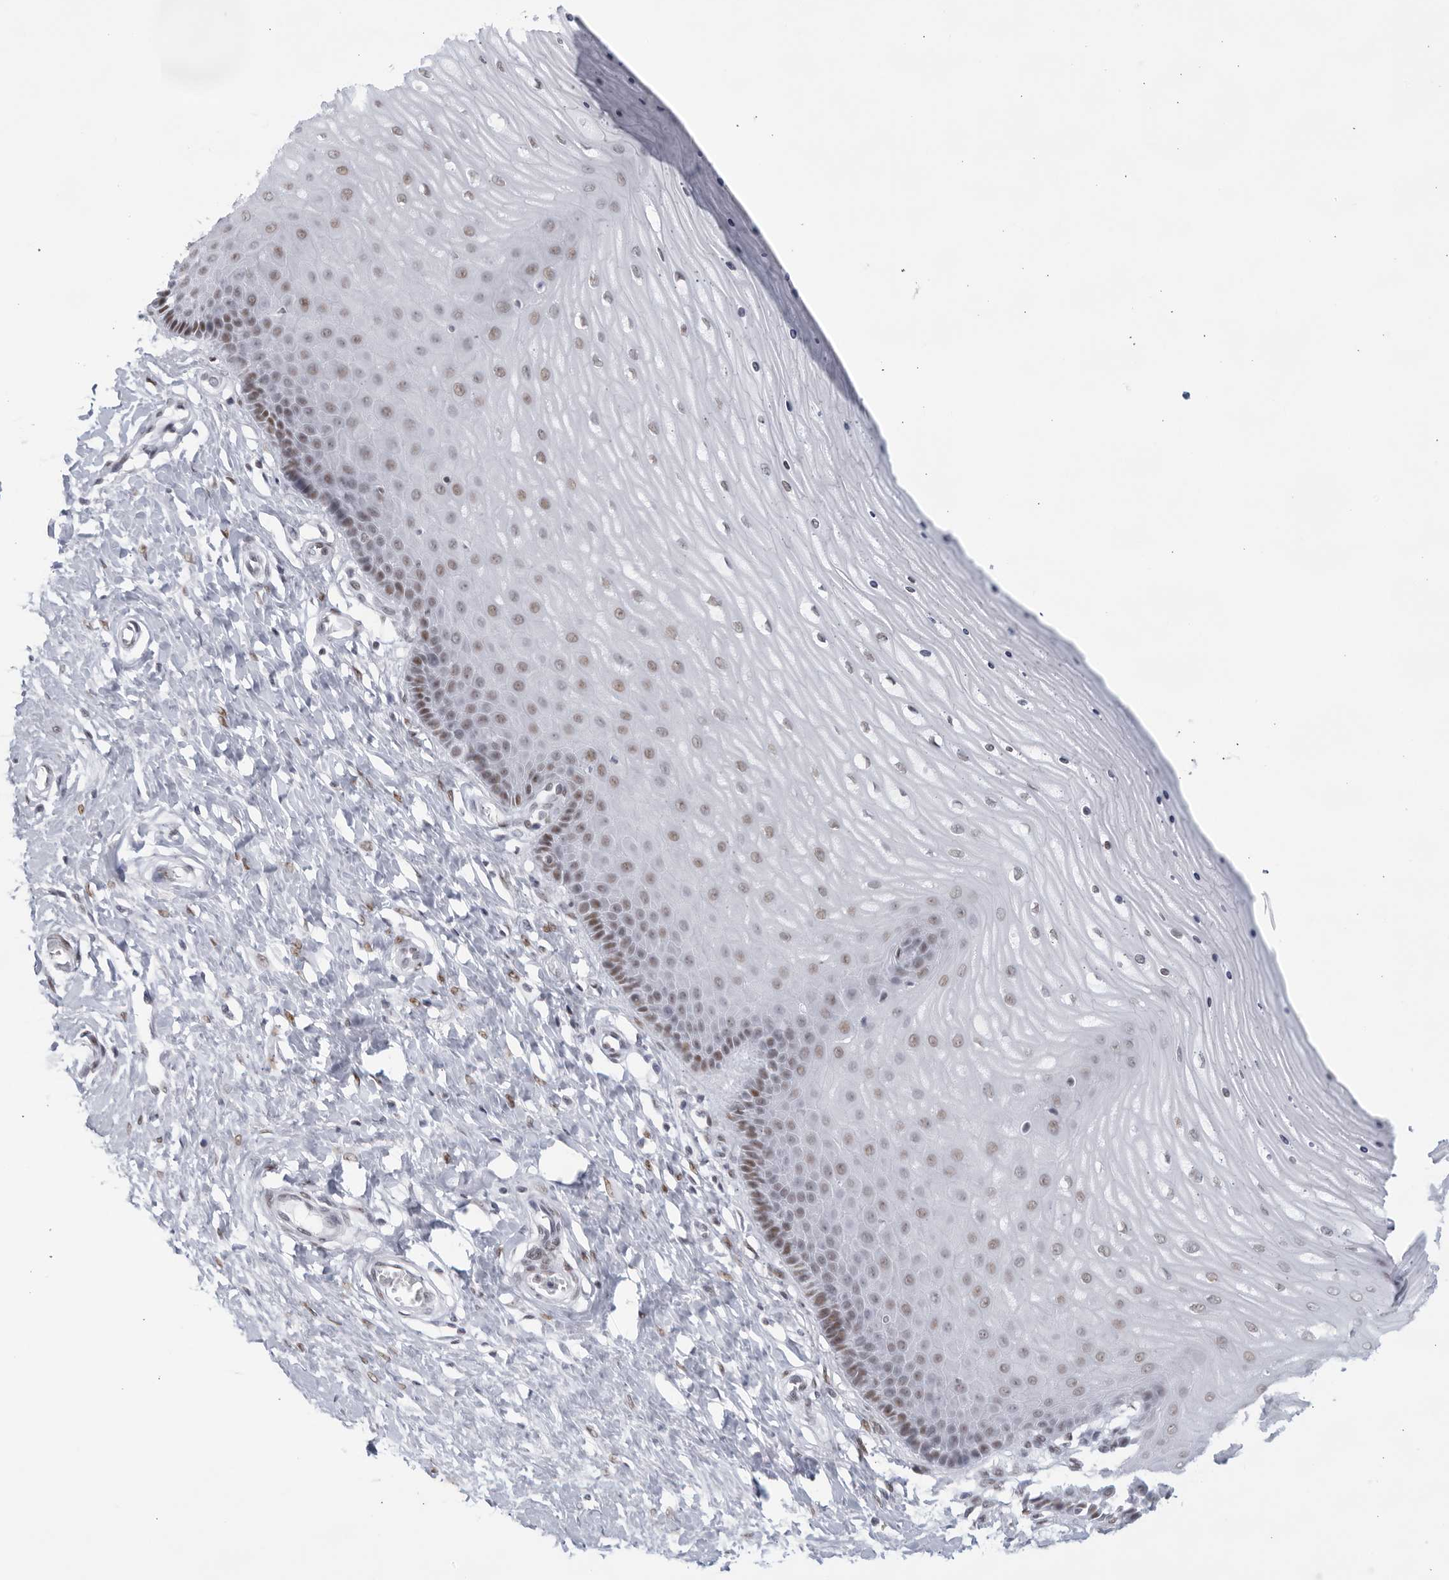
{"staining": {"intensity": "negative", "quantity": "none", "location": "none"}, "tissue": "cervix", "cell_type": "Glandular cells", "image_type": "normal", "snomed": [{"axis": "morphology", "description": "Normal tissue, NOS"}, {"axis": "topography", "description": "Cervix"}], "caption": "This is an immunohistochemistry (IHC) image of normal human cervix. There is no staining in glandular cells.", "gene": "HP1BP3", "patient": {"sex": "female", "age": 55}}